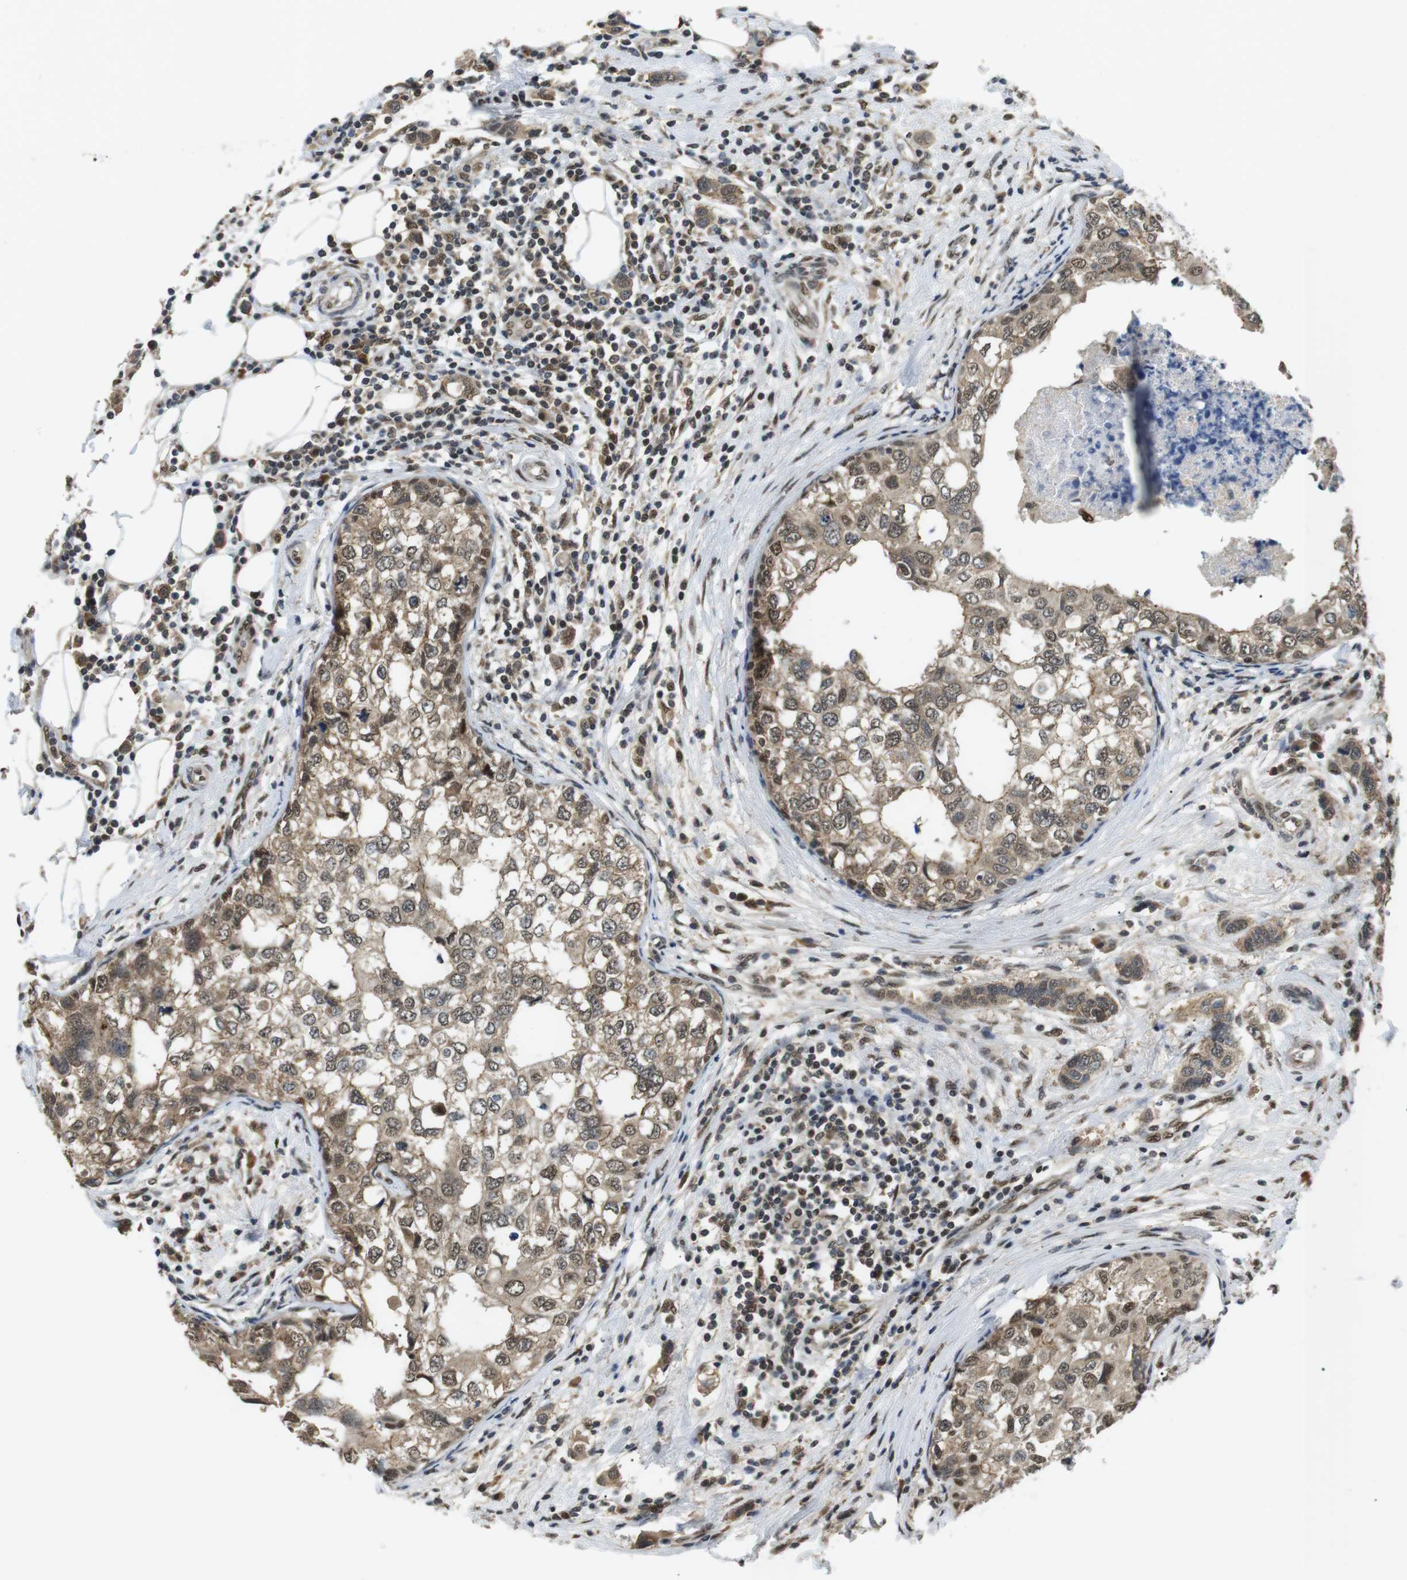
{"staining": {"intensity": "moderate", "quantity": ">75%", "location": "cytoplasmic/membranous,nuclear"}, "tissue": "breast cancer", "cell_type": "Tumor cells", "image_type": "cancer", "snomed": [{"axis": "morphology", "description": "Duct carcinoma"}, {"axis": "topography", "description": "Breast"}], "caption": "A photomicrograph of intraductal carcinoma (breast) stained for a protein demonstrates moderate cytoplasmic/membranous and nuclear brown staining in tumor cells. (Stains: DAB (3,3'-diaminobenzidine) in brown, nuclei in blue, Microscopy: brightfield microscopy at high magnification).", "gene": "ORAI3", "patient": {"sex": "female", "age": 50}}